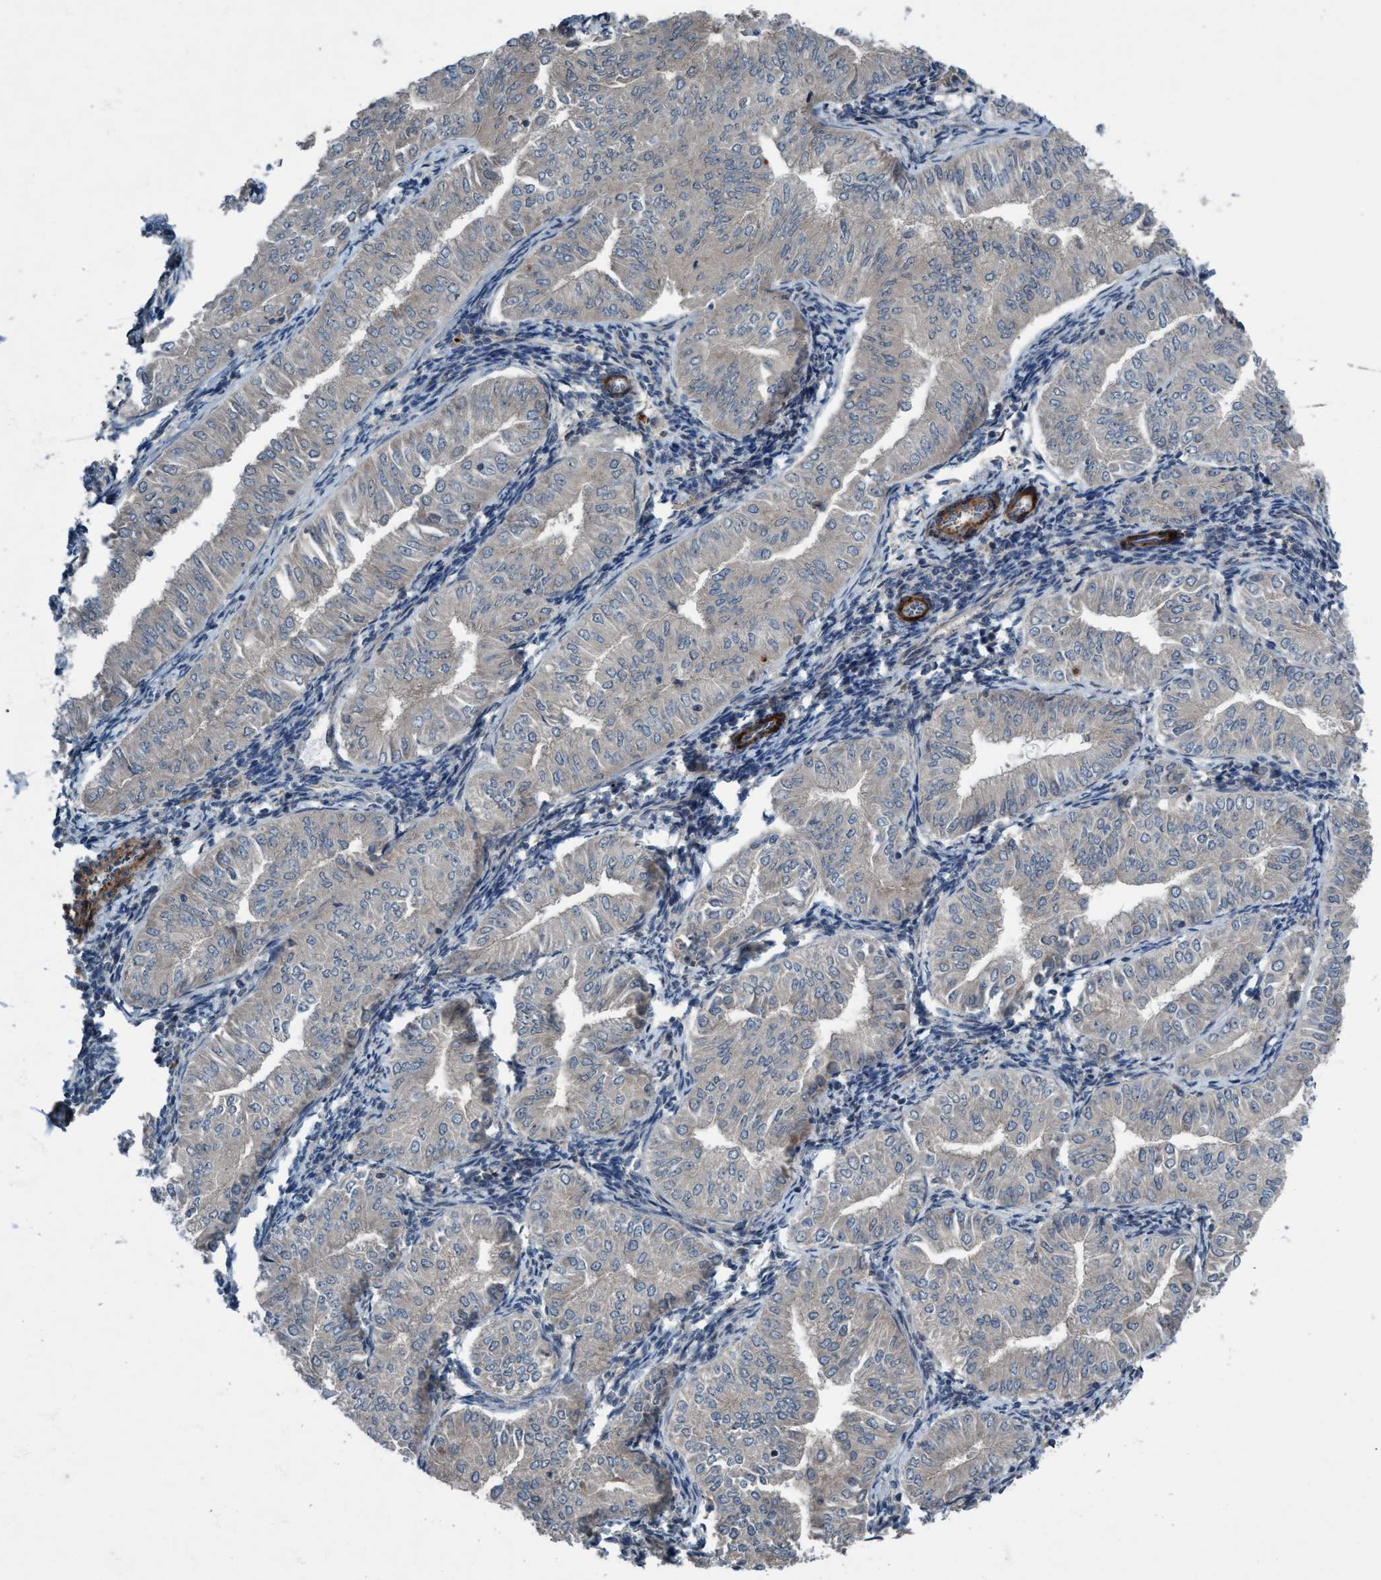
{"staining": {"intensity": "negative", "quantity": "none", "location": "none"}, "tissue": "endometrial cancer", "cell_type": "Tumor cells", "image_type": "cancer", "snomed": [{"axis": "morphology", "description": "Normal tissue, NOS"}, {"axis": "morphology", "description": "Adenocarcinoma, NOS"}, {"axis": "topography", "description": "Endometrium"}], "caption": "DAB immunohistochemical staining of human endometrial cancer exhibits no significant positivity in tumor cells.", "gene": "NISCH", "patient": {"sex": "female", "age": 53}}